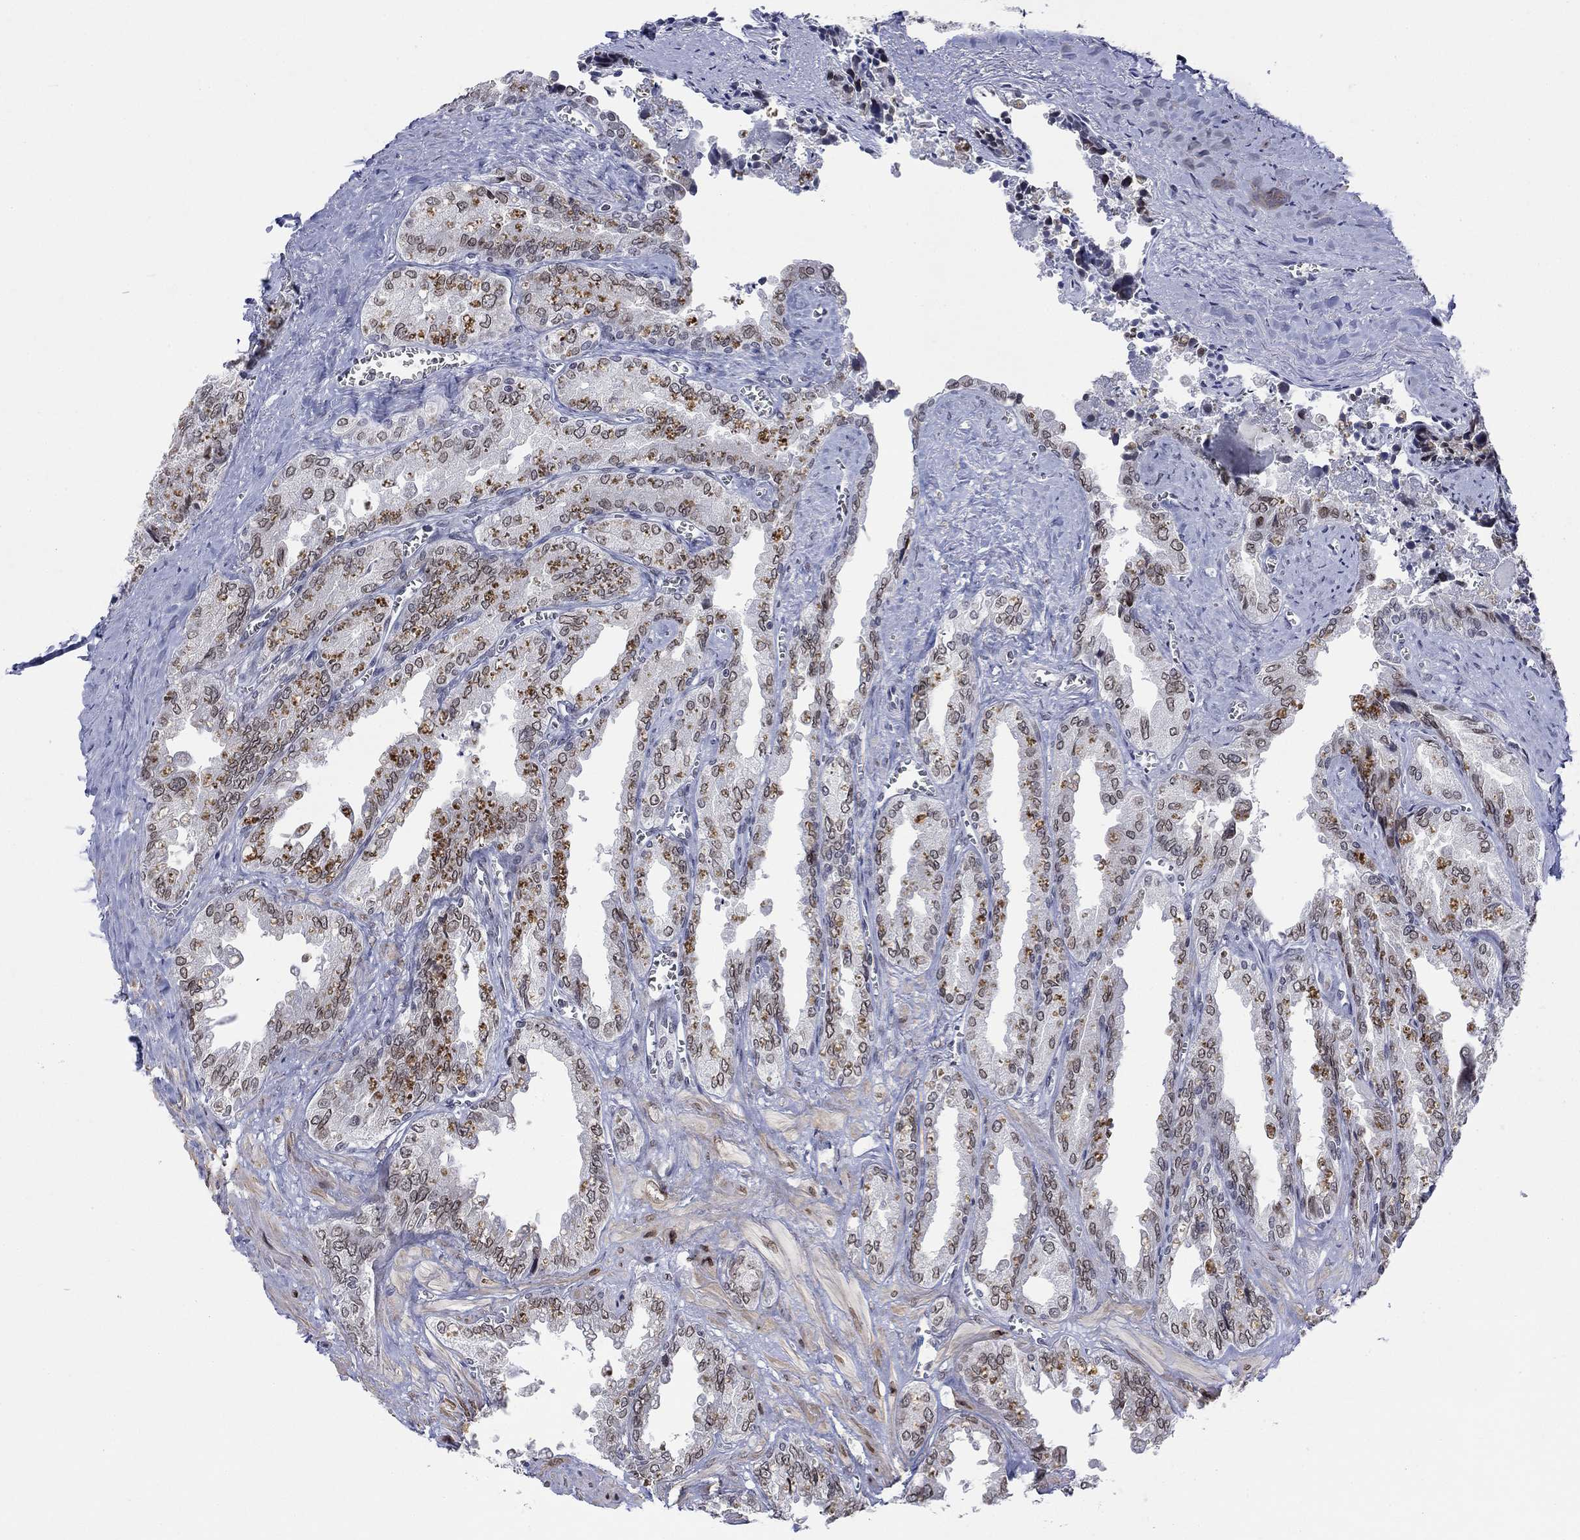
{"staining": {"intensity": "moderate", "quantity": "<25%", "location": "cytoplasmic/membranous,nuclear"}, "tissue": "seminal vesicle", "cell_type": "Glandular cells", "image_type": "normal", "snomed": [{"axis": "morphology", "description": "Normal tissue, NOS"}, {"axis": "topography", "description": "Seminal veicle"}], "caption": "IHC photomicrograph of unremarkable seminal vesicle: seminal vesicle stained using immunohistochemistry demonstrates low levels of moderate protein expression localized specifically in the cytoplasmic/membranous,nuclear of glandular cells, appearing as a cytoplasmic/membranous,nuclear brown color.", "gene": "TOR1AIP1", "patient": {"sex": "male", "age": 67}}